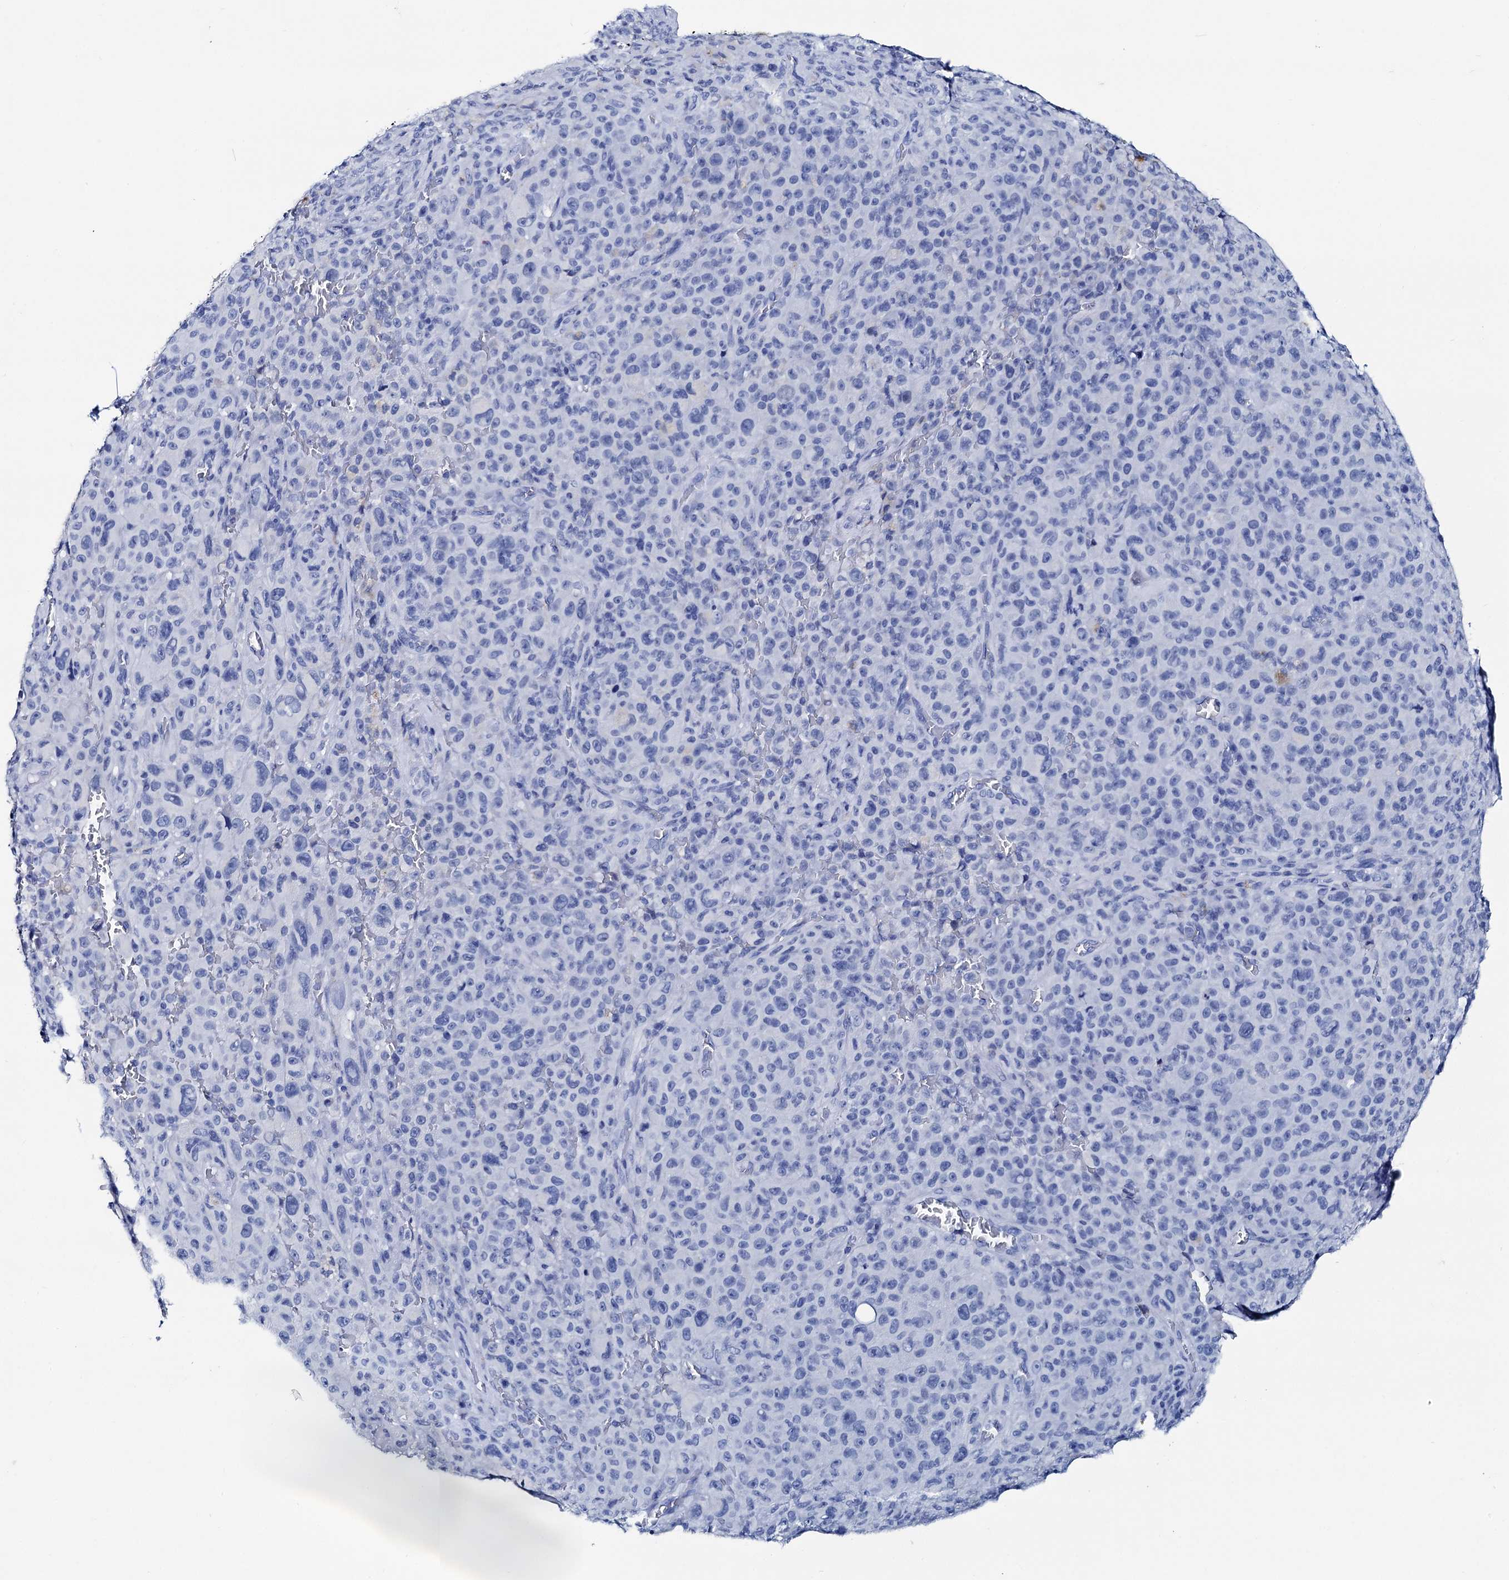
{"staining": {"intensity": "negative", "quantity": "none", "location": "none"}, "tissue": "melanoma", "cell_type": "Tumor cells", "image_type": "cancer", "snomed": [{"axis": "morphology", "description": "Malignant melanoma, NOS"}, {"axis": "topography", "description": "Skin"}], "caption": "A micrograph of malignant melanoma stained for a protein reveals no brown staining in tumor cells.", "gene": "BRINP1", "patient": {"sex": "female", "age": 82}}